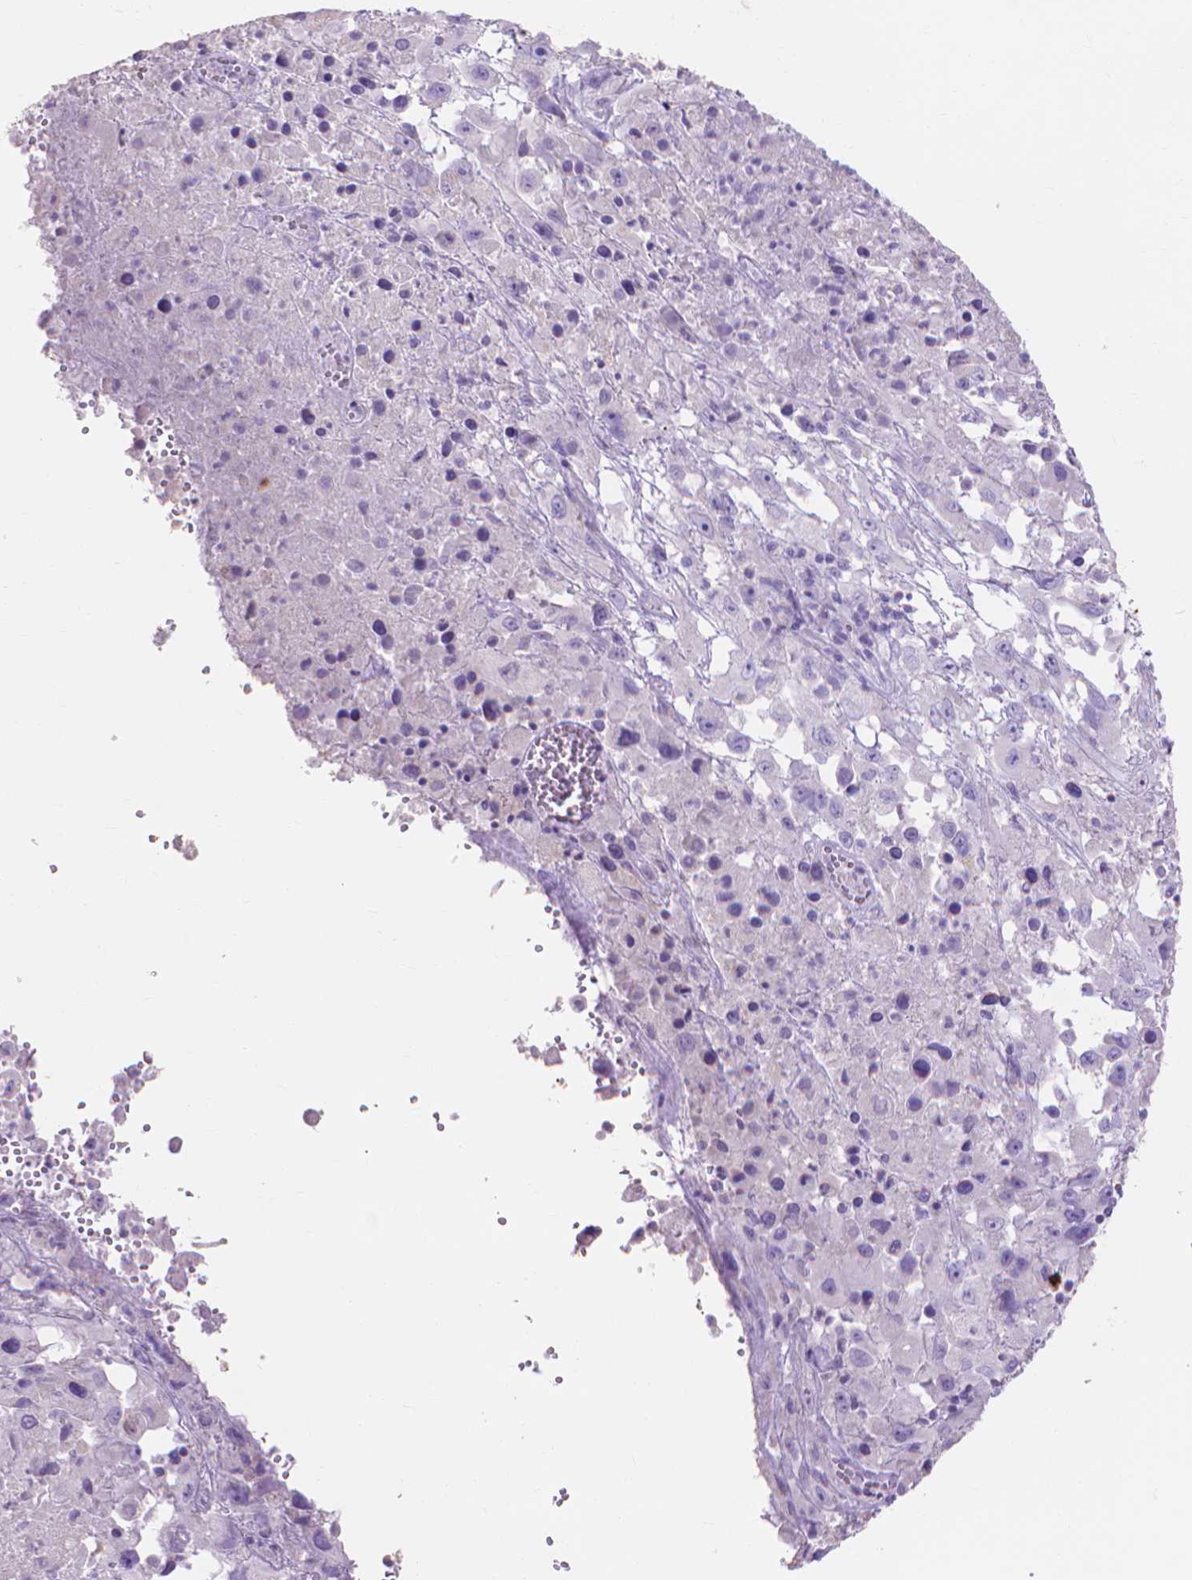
{"staining": {"intensity": "negative", "quantity": "none", "location": "none"}, "tissue": "melanoma", "cell_type": "Tumor cells", "image_type": "cancer", "snomed": [{"axis": "morphology", "description": "Malignant melanoma, Metastatic site"}, {"axis": "topography", "description": "Soft tissue"}], "caption": "DAB immunohistochemical staining of malignant melanoma (metastatic site) shows no significant staining in tumor cells. The staining is performed using DAB brown chromogen with nuclei counter-stained in using hematoxylin.", "gene": "MMP11", "patient": {"sex": "male", "age": 50}}